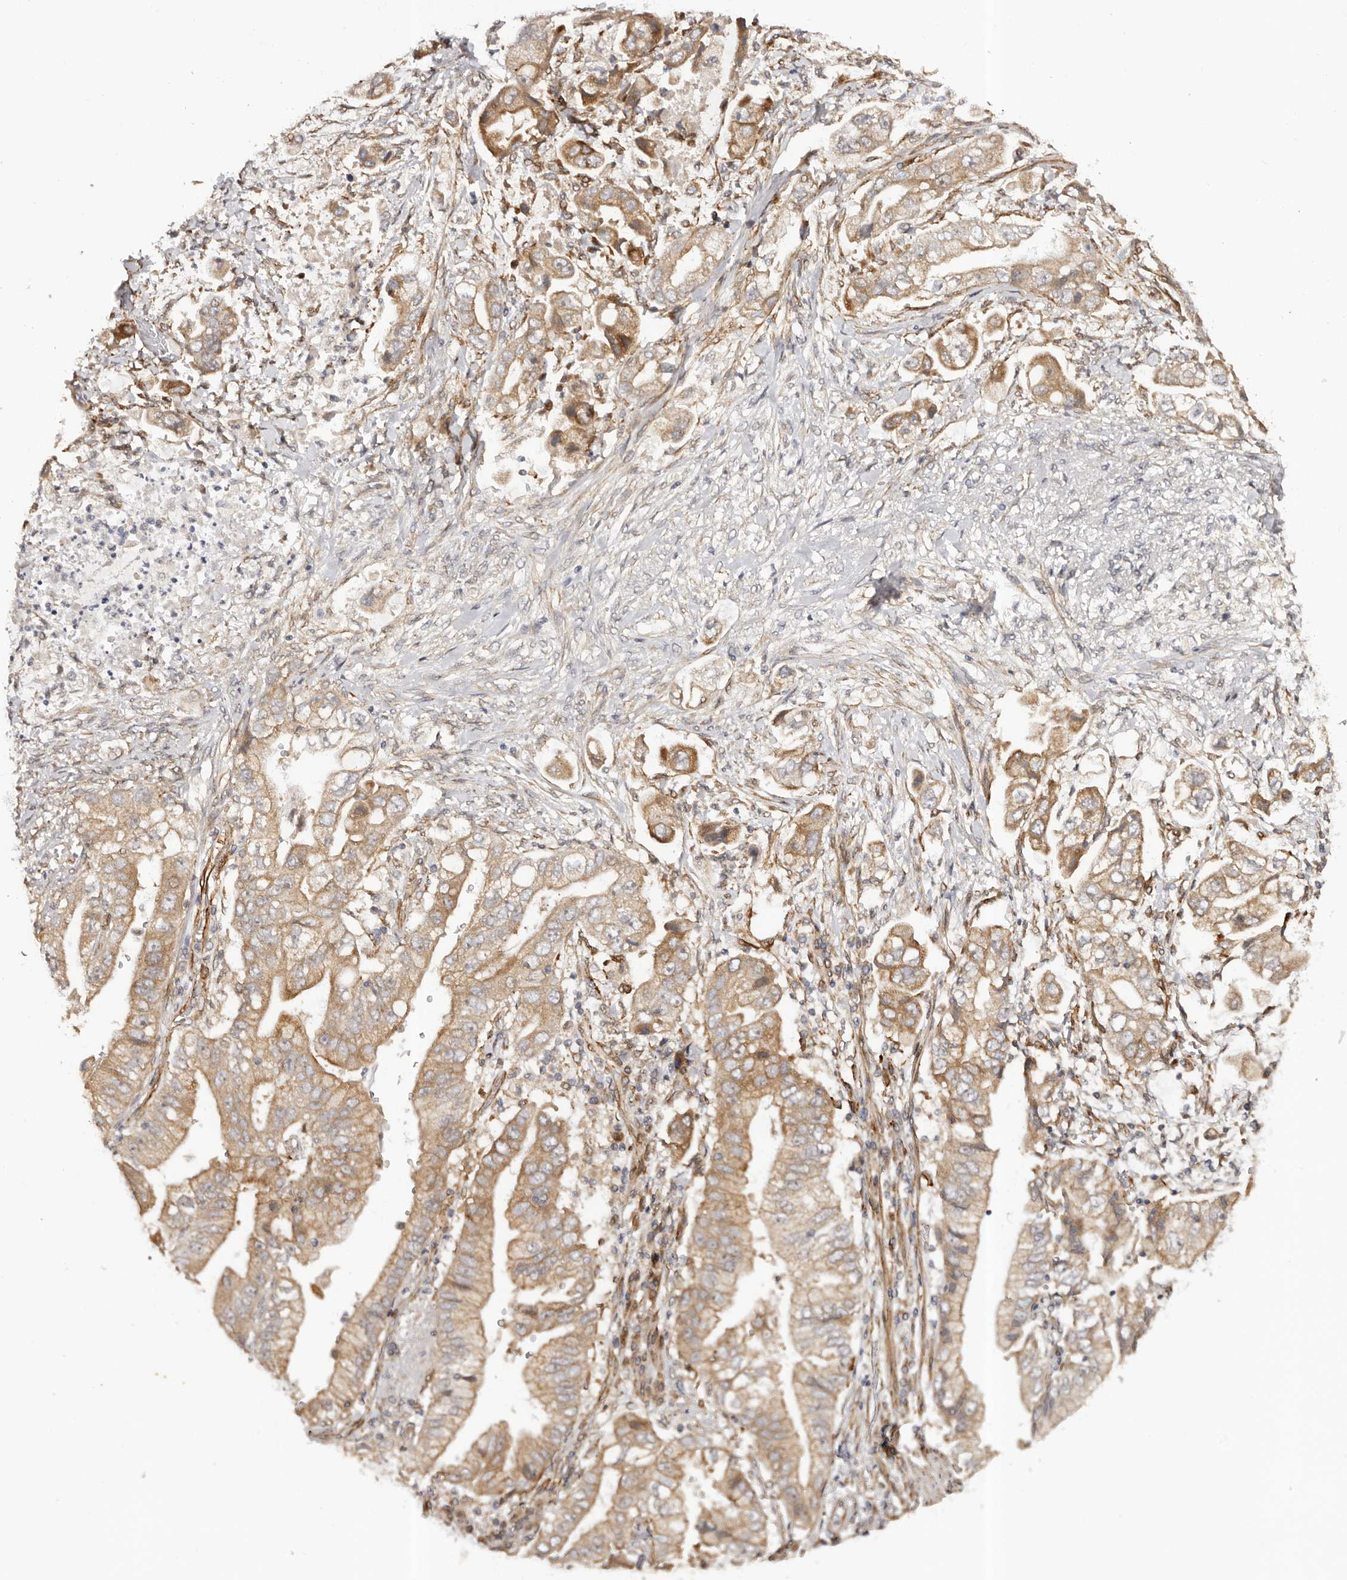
{"staining": {"intensity": "moderate", "quantity": ">75%", "location": "cytoplasmic/membranous"}, "tissue": "stomach cancer", "cell_type": "Tumor cells", "image_type": "cancer", "snomed": [{"axis": "morphology", "description": "Adenocarcinoma, NOS"}, {"axis": "topography", "description": "Stomach"}], "caption": "Stomach adenocarcinoma stained with a protein marker demonstrates moderate staining in tumor cells.", "gene": "MICAL2", "patient": {"sex": "male", "age": 62}}